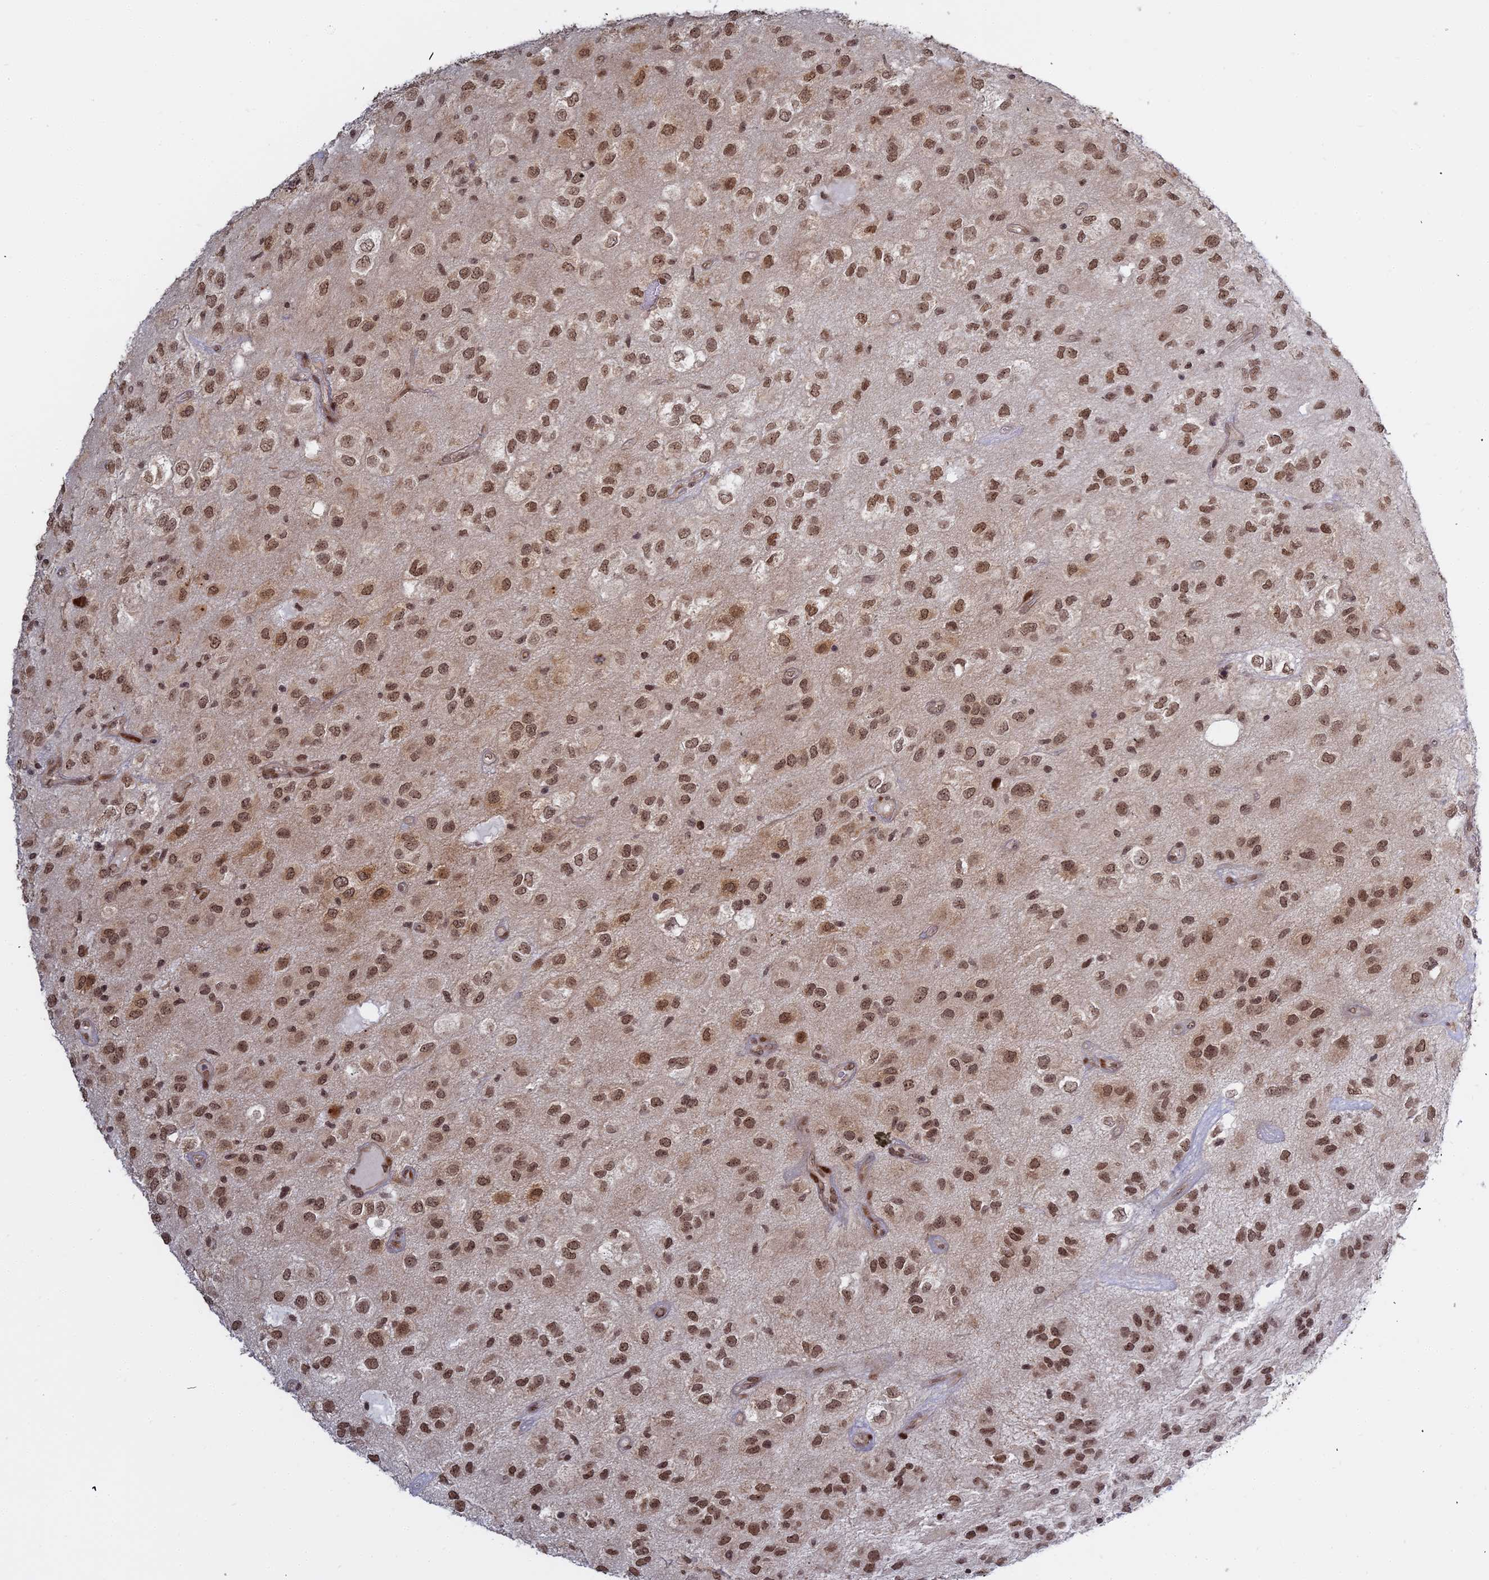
{"staining": {"intensity": "moderate", "quantity": ">75%", "location": "cytoplasmic/membranous,nuclear"}, "tissue": "glioma", "cell_type": "Tumor cells", "image_type": "cancer", "snomed": [{"axis": "morphology", "description": "Glioma, malignant, Low grade"}, {"axis": "topography", "description": "Brain"}], "caption": "Glioma was stained to show a protein in brown. There is medium levels of moderate cytoplasmic/membranous and nuclear positivity in approximately >75% of tumor cells.", "gene": "ABCA2", "patient": {"sex": "male", "age": 66}}